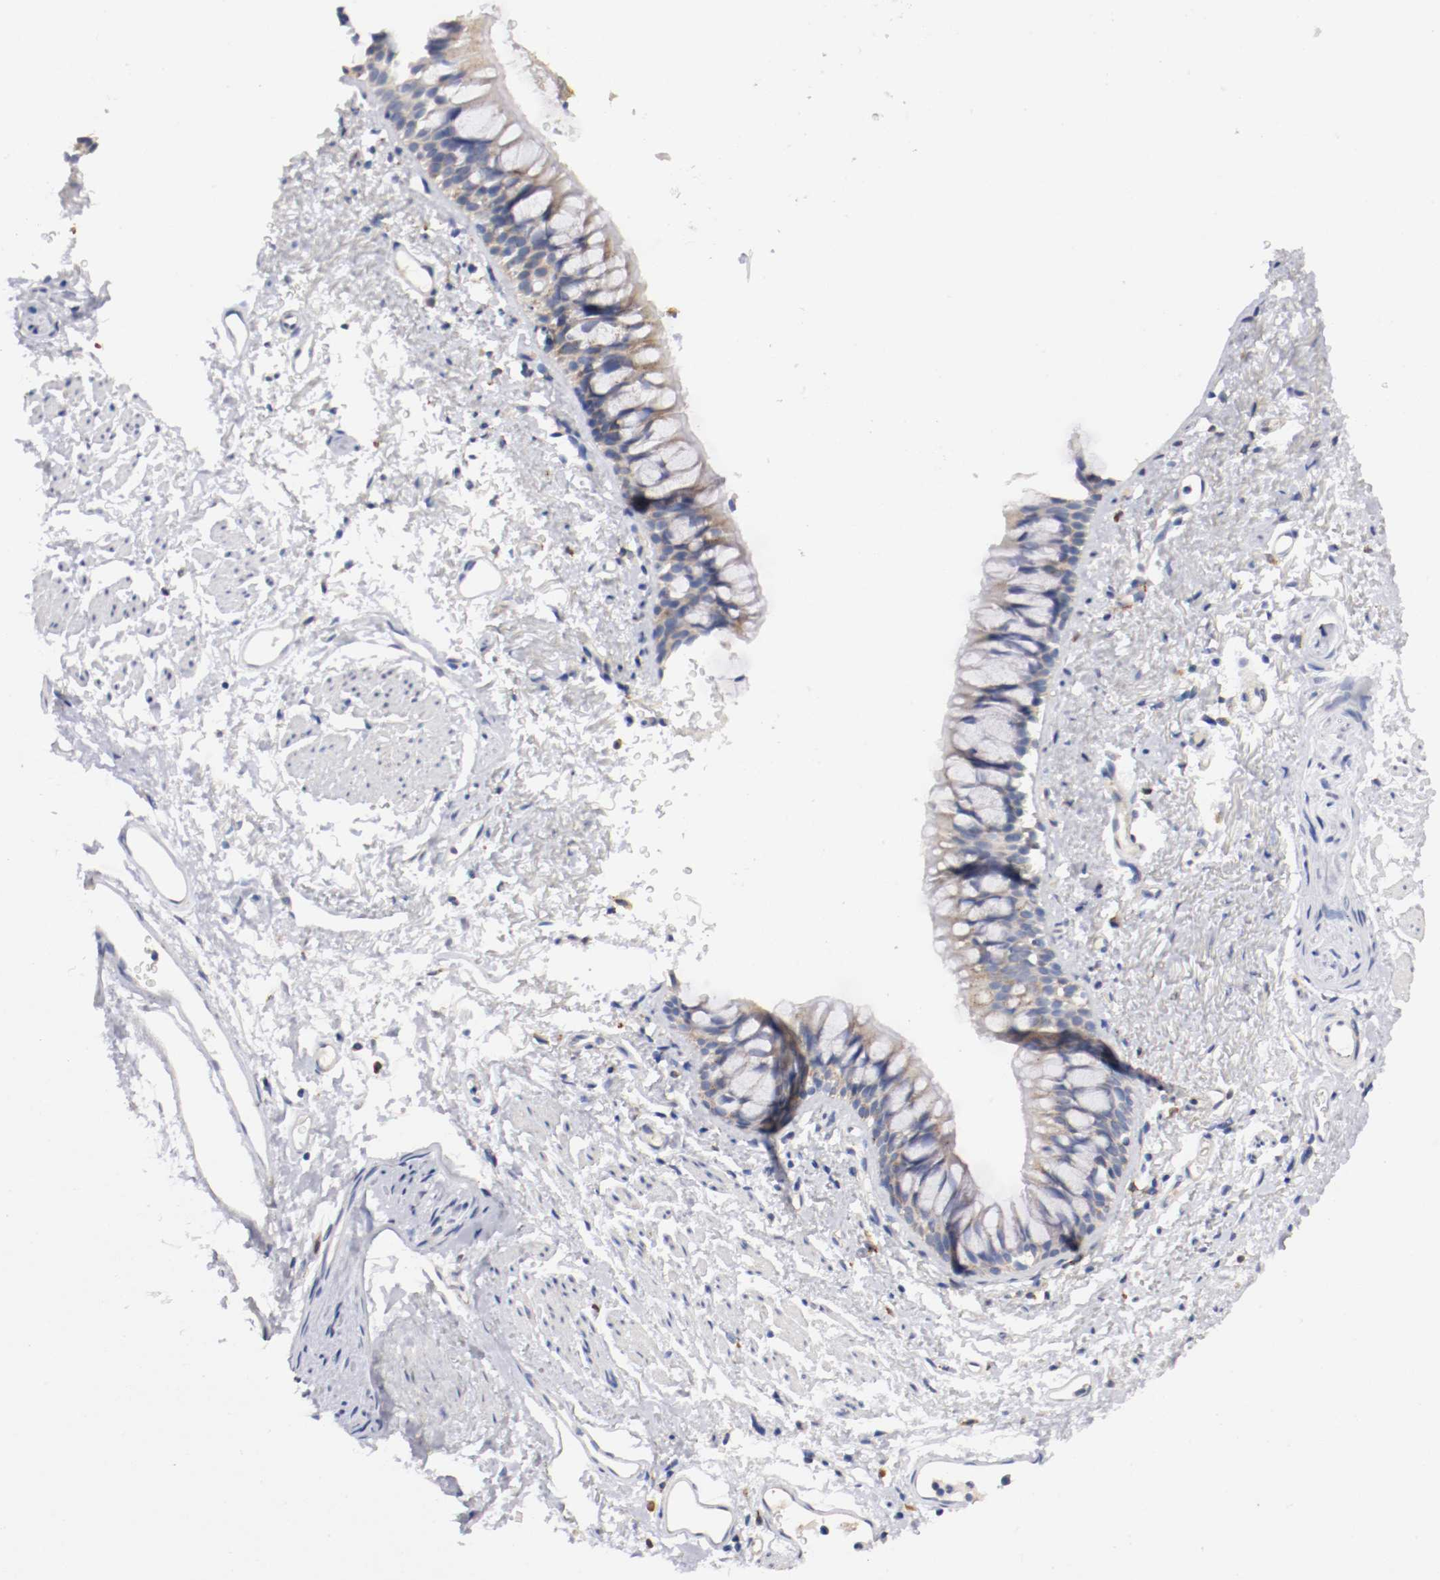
{"staining": {"intensity": "moderate", "quantity": "25%-75%", "location": "cytoplasmic/membranous"}, "tissue": "bronchus", "cell_type": "Respiratory epithelial cells", "image_type": "normal", "snomed": [{"axis": "morphology", "description": "Normal tissue, NOS"}, {"axis": "topography", "description": "Bronchus"}], "caption": "Brown immunohistochemical staining in normal human bronchus exhibits moderate cytoplasmic/membranous positivity in approximately 25%-75% of respiratory epithelial cells. The staining is performed using DAB (3,3'-diaminobenzidine) brown chromogen to label protein expression. The nuclei are counter-stained blue using hematoxylin.", "gene": "TRAF2", "patient": {"sex": "female", "age": 73}}